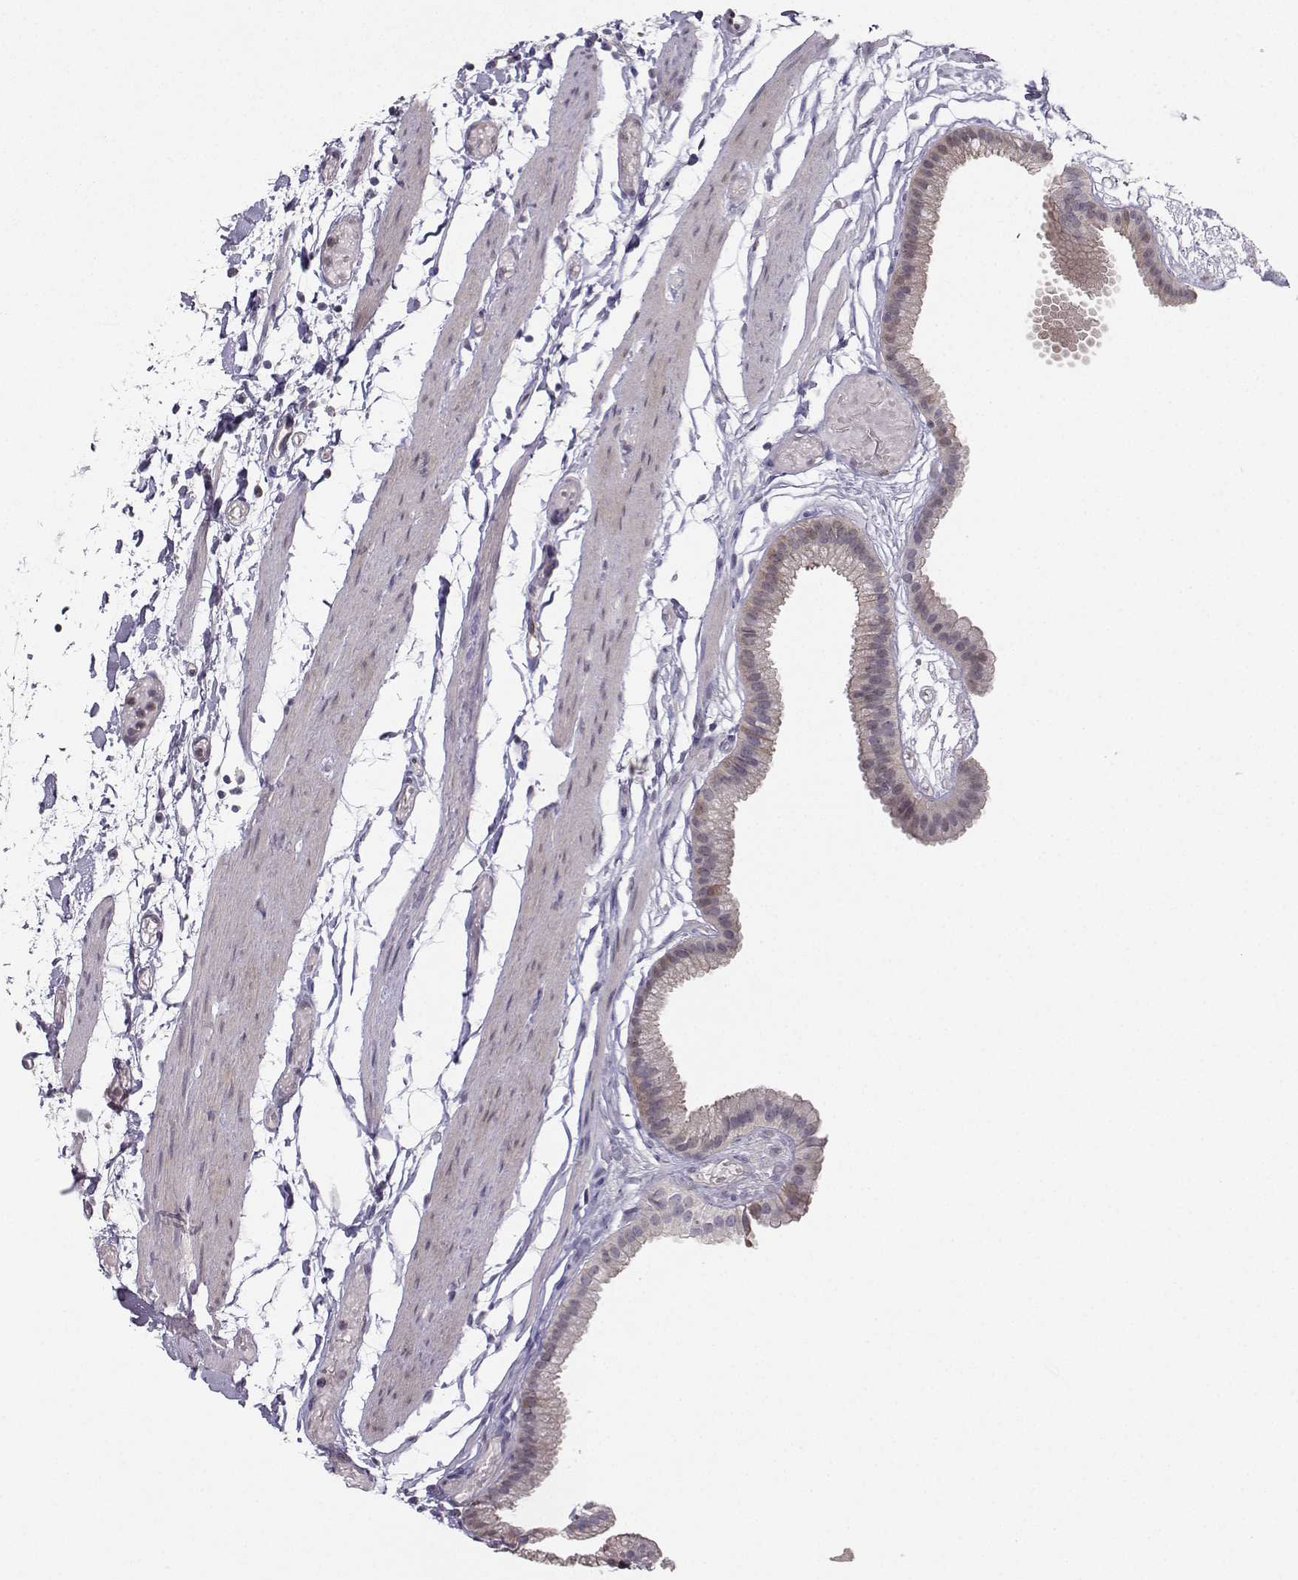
{"staining": {"intensity": "weak", "quantity": "<25%", "location": "cytoplasmic/membranous"}, "tissue": "gallbladder", "cell_type": "Glandular cells", "image_type": "normal", "snomed": [{"axis": "morphology", "description": "Normal tissue, NOS"}, {"axis": "topography", "description": "Gallbladder"}], "caption": "Immunohistochemistry (IHC) histopathology image of benign human gallbladder stained for a protein (brown), which demonstrates no positivity in glandular cells.", "gene": "PKP2", "patient": {"sex": "female", "age": 45}}